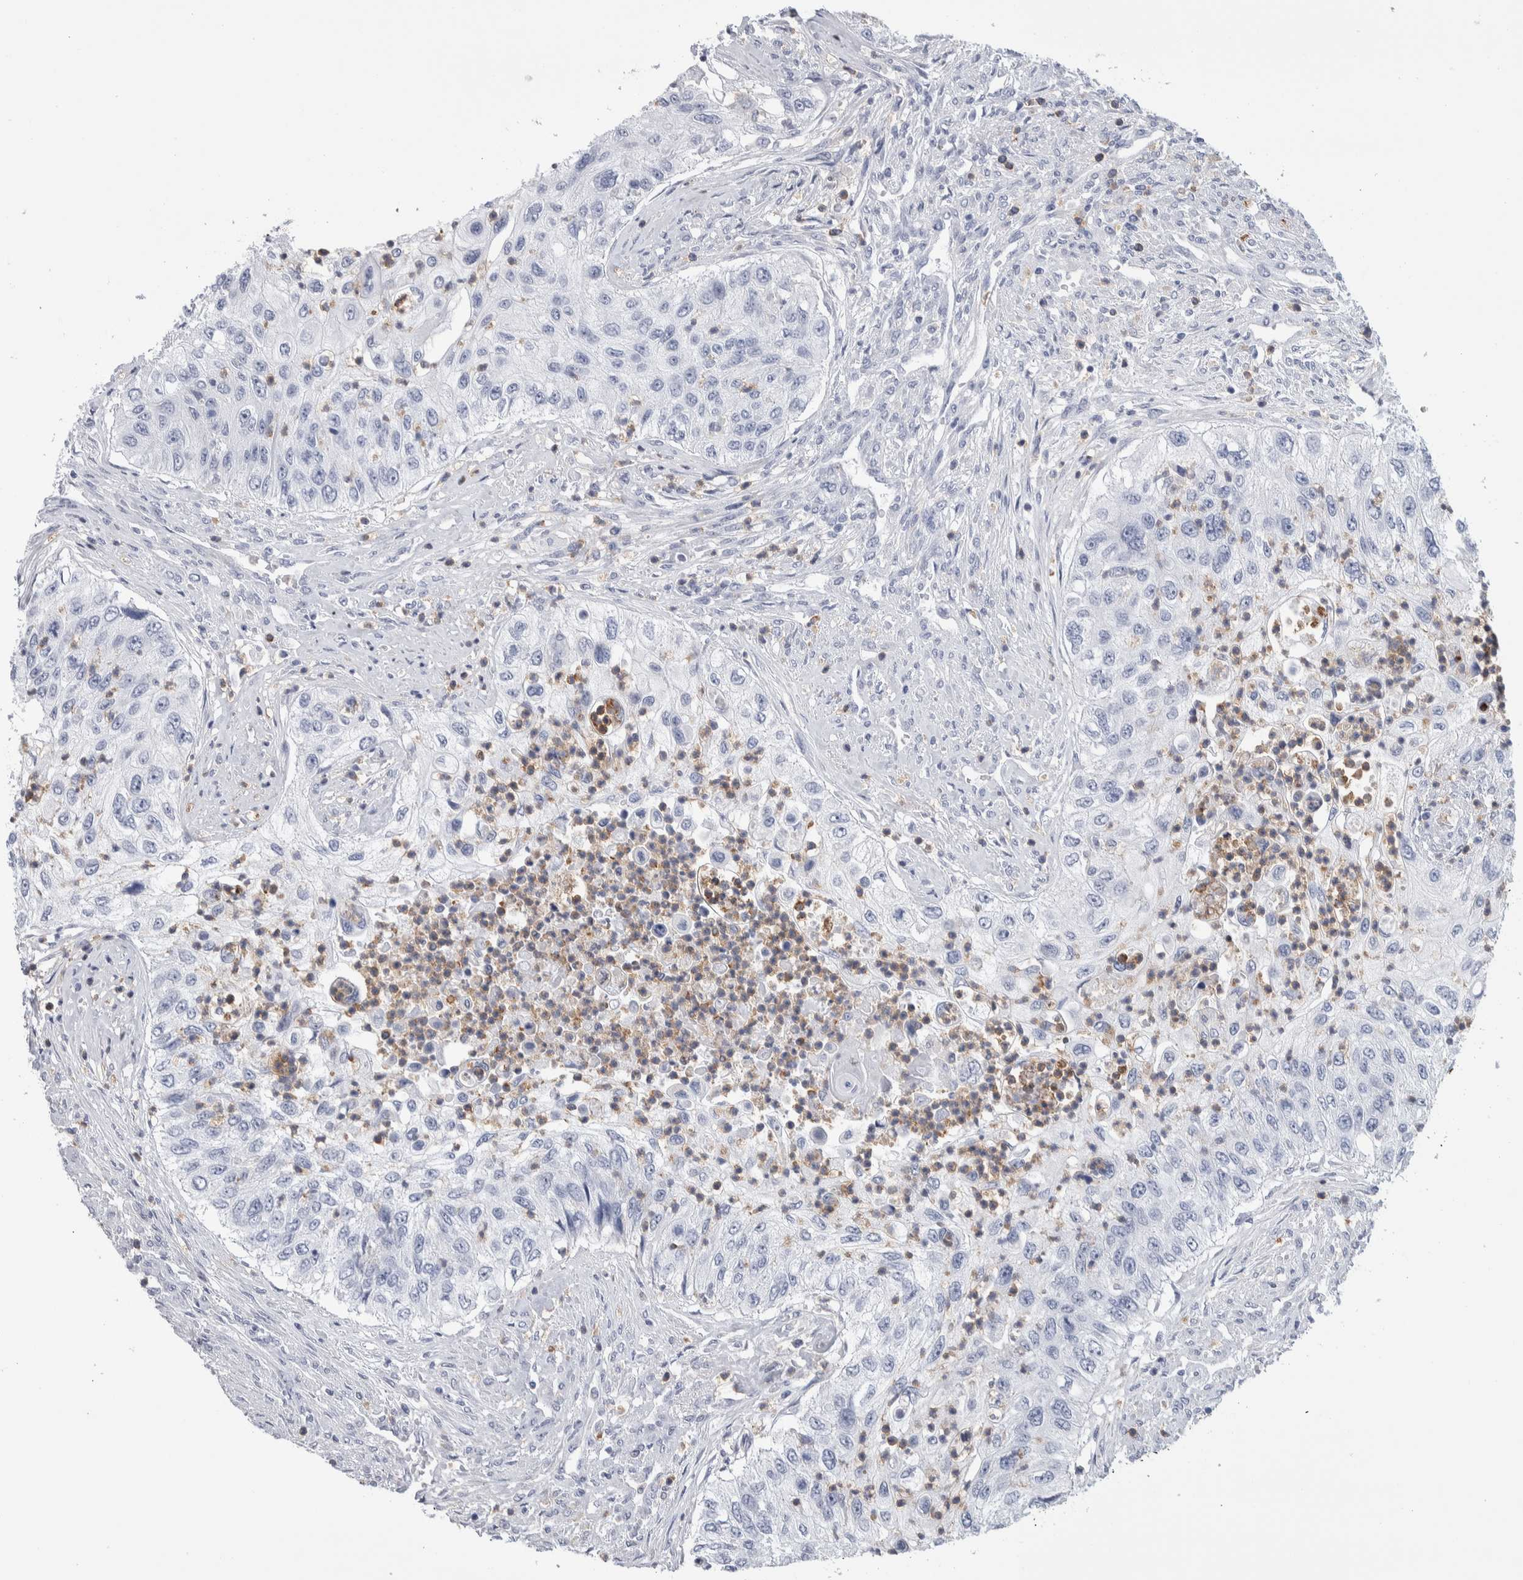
{"staining": {"intensity": "negative", "quantity": "none", "location": "none"}, "tissue": "urothelial cancer", "cell_type": "Tumor cells", "image_type": "cancer", "snomed": [{"axis": "morphology", "description": "Urothelial carcinoma, High grade"}, {"axis": "topography", "description": "Urinary bladder"}], "caption": "IHC micrograph of neoplastic tissue: urothelial carcinoma (high-grade) stained with DAB (3,3'-diaminobenzidine) shows no significant protein expression in tumor cells.", "gene": "LURAP1L", "patient": {"sex": "female", "age": 60}}